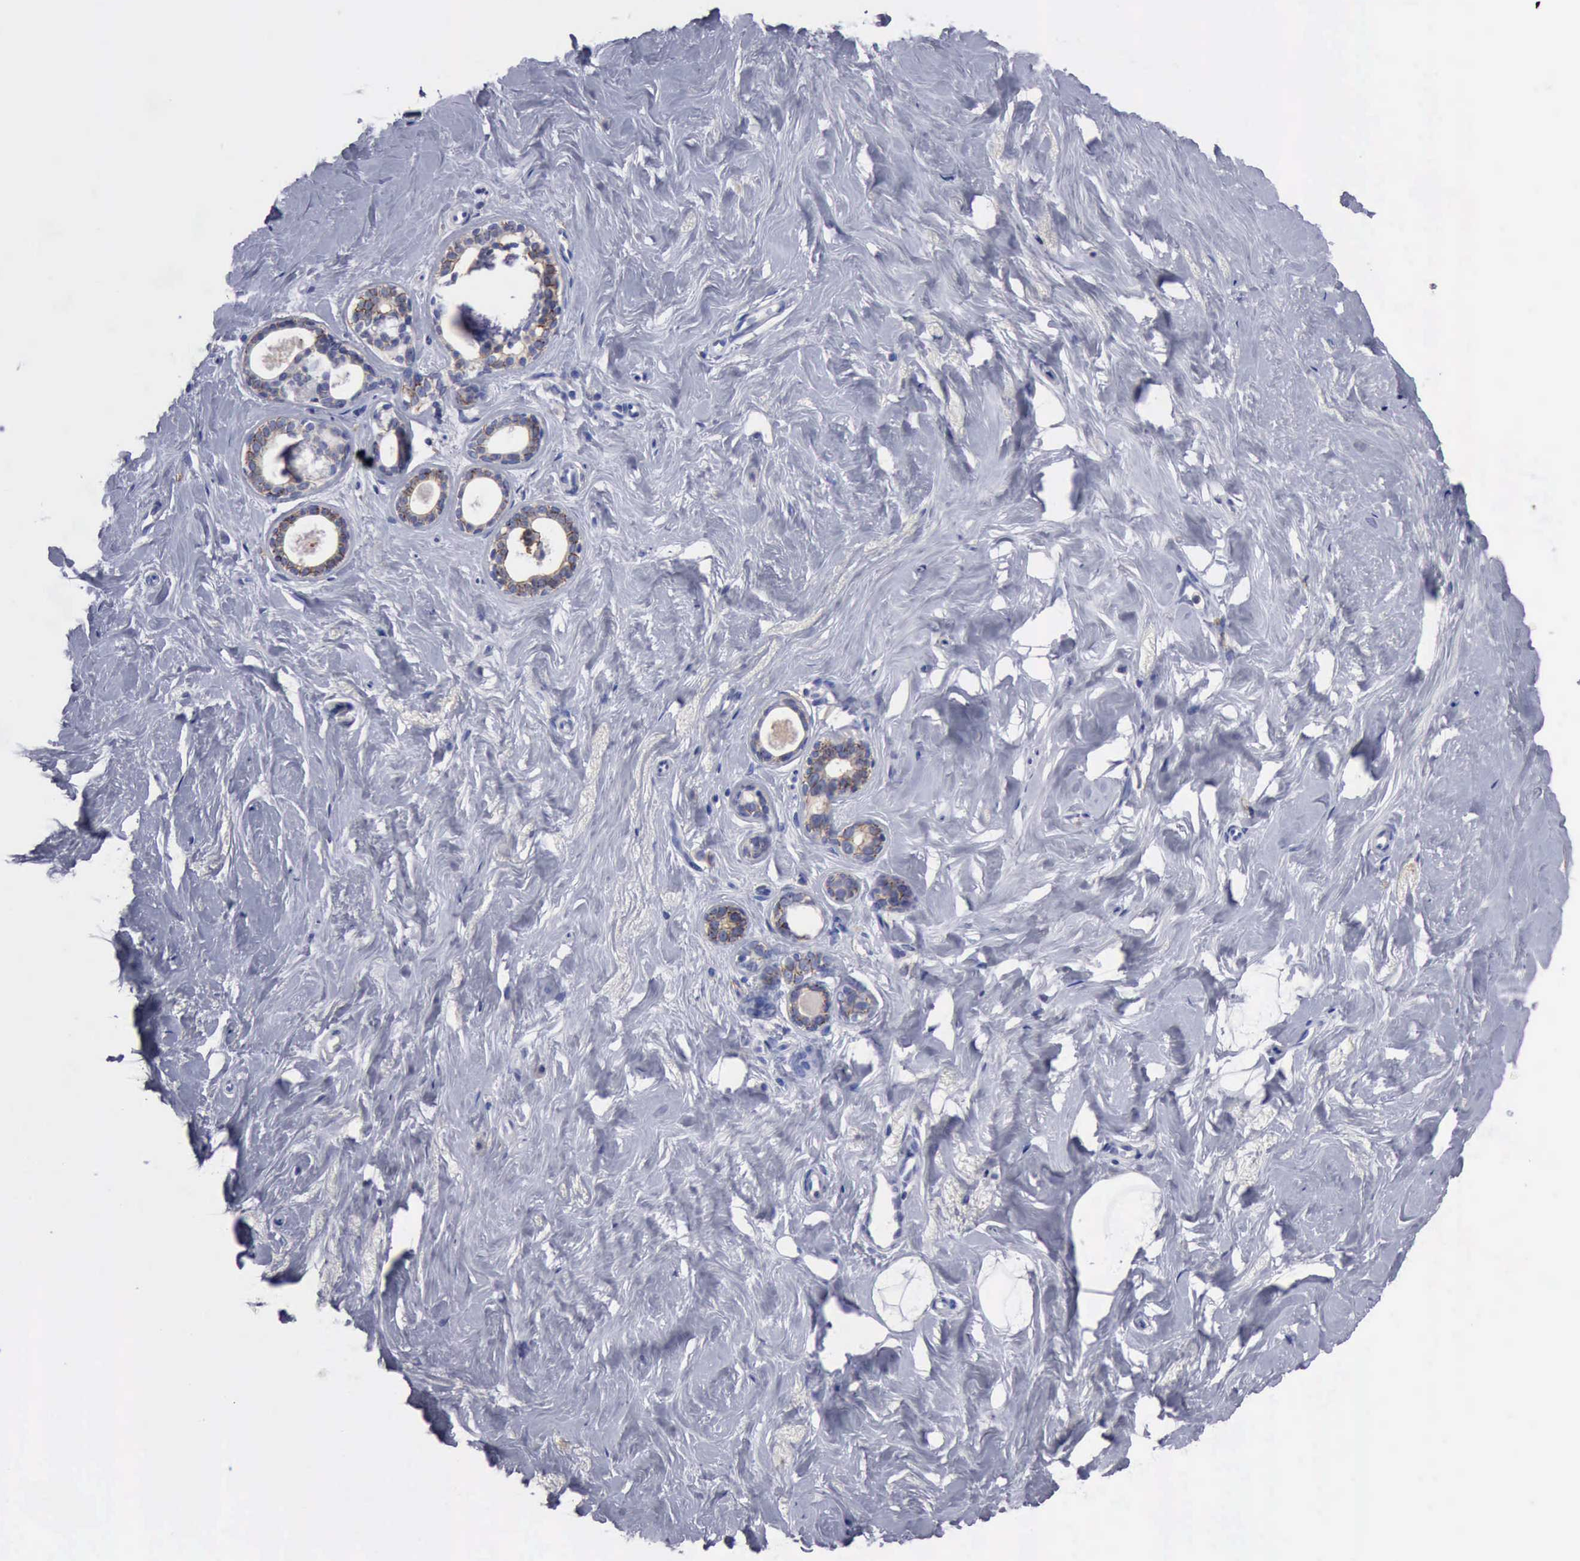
{"staining": {"intensity": "negative", "quantity": "none", "location": "none"}, "tissue": "breast", "cell_type": "Adipocytes", "image_type": "normal", "snomed": [{"axis": "morphology", "description": "Normal tissue, NOS"}, {"axis": "topography", "description": "Breast"}], "caption": "IHC histopathology image of normal breast: breast stained with DAB reveals no significant protein staining in adipocytes.", "gene": "PTGS2", "patient": {"sex": "female", "age": 54}}